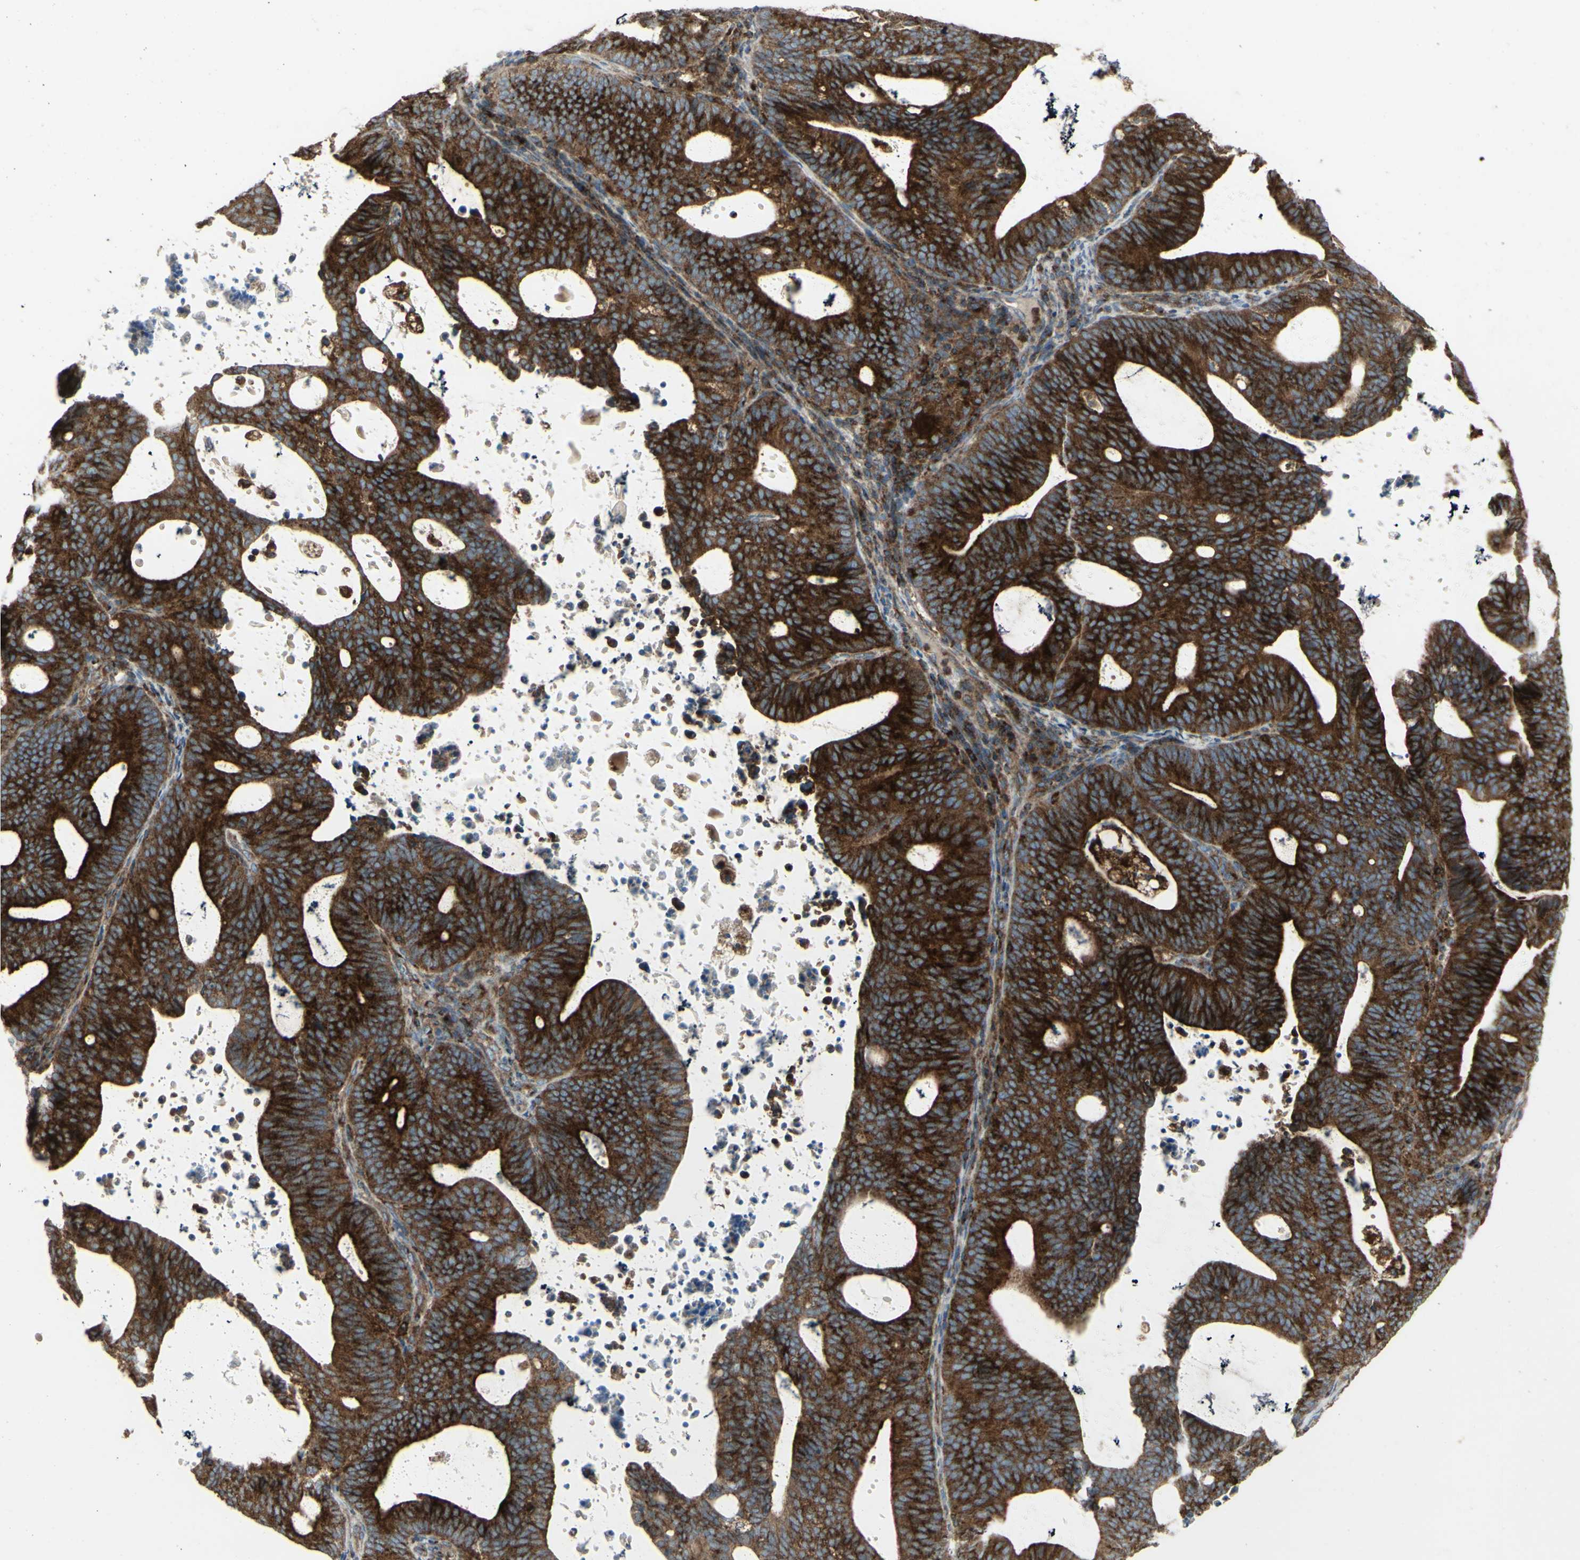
{"staining": {"intensity": "strong", "quantity": ">75%", "location": "cytoplasmic/membranous"}, "tissue": "endometrial cancer", "cell_type": "Tumor cells", "image_type": "cancer", "snomed": [{"axis": "morphology", "description": "Adenocarcinoma, NOS"}, {"axis": "topography", "description": "Uterus"}], "caption": "This image shows immunohistochemistry staining of endometrial adenocarcinoma, with high strong cytoplasmic/membranous staining in approximately >75% of tumor cells.", "gene": "NAPA", "patient": {"sex": "female", "age": 83}}